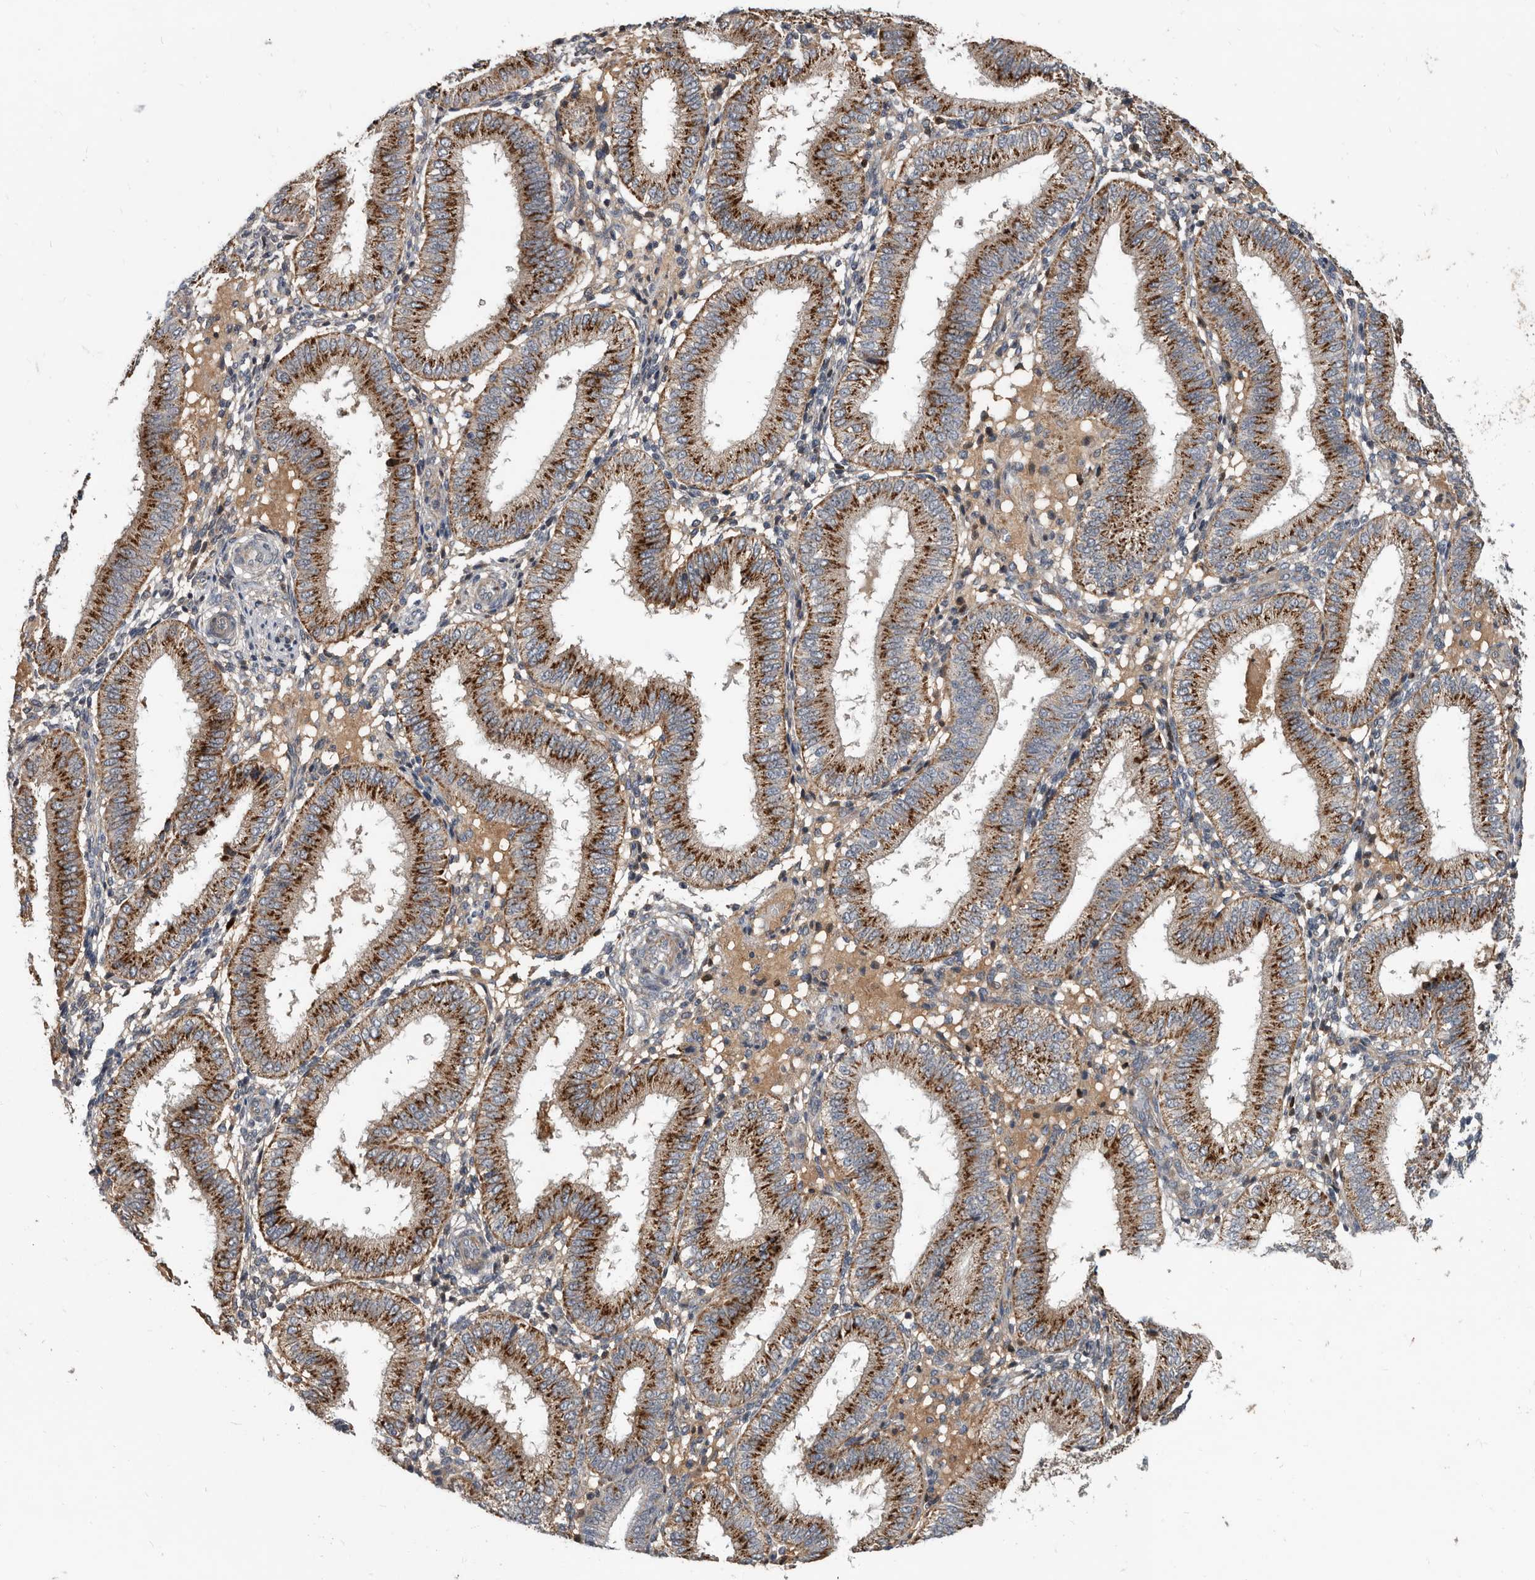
{"staining": {"intensity": "weak", "quantity": "<25%", "location": "cytoplasmic/membranous"}, "tissue": "endometrium", "cell_type": "Cells in endometrial stroma", "image_type": "normal", "snomed": [{"axis": "morphology", "description": "Normal tissue, NOS"}, {"axis": "topography", "description": "Endometrium"}], "caption": "Immunohistochemistry of unremarkable human endometrium shows no expression in cells in endometrial stroma.", "gene": "PI15", "patient": {"sex": "female", "age": 39}}